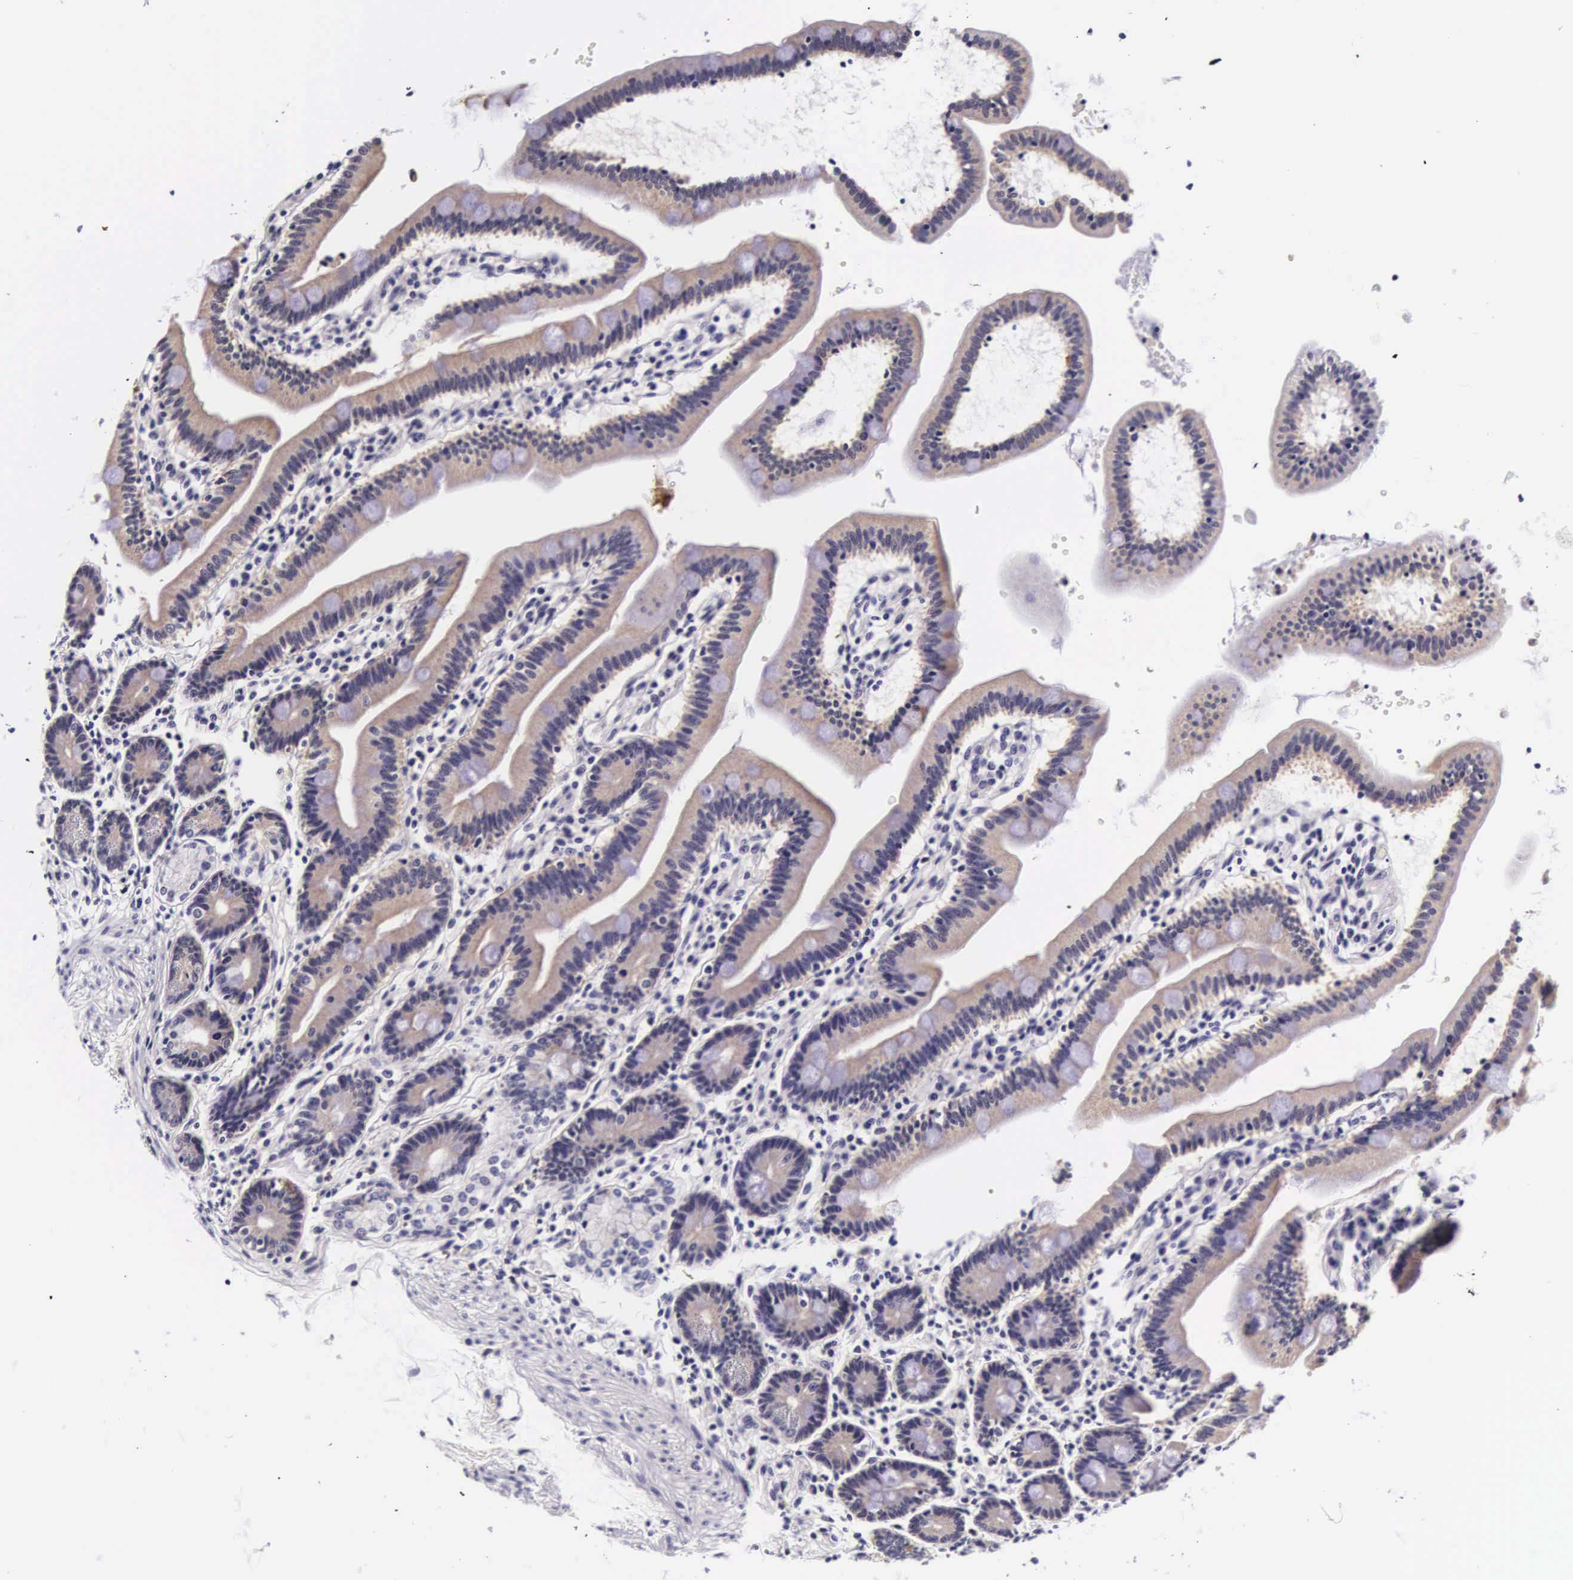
{"staining": {"intensity": "moderate", "quantity": "25%-75%", "location": "cytoplasmic/membranous"}, "tissue": "duodenum", "cell_type": "Glandular cells", "image_type": "normal", "snomed": [{"axis": "morphology", "description": "Normal tissue, NOS"}, {"axis": "topography", "description": "Duodenum"}], "caption": "Immunohistochemical staining of unremarkable duodenum reveals moderate cytoplasmic/membranous protein staining in approximately 25%-75% of glandular cells.", "gene": "PHETA2", "patient": {"sex": "female", "age": 77}}